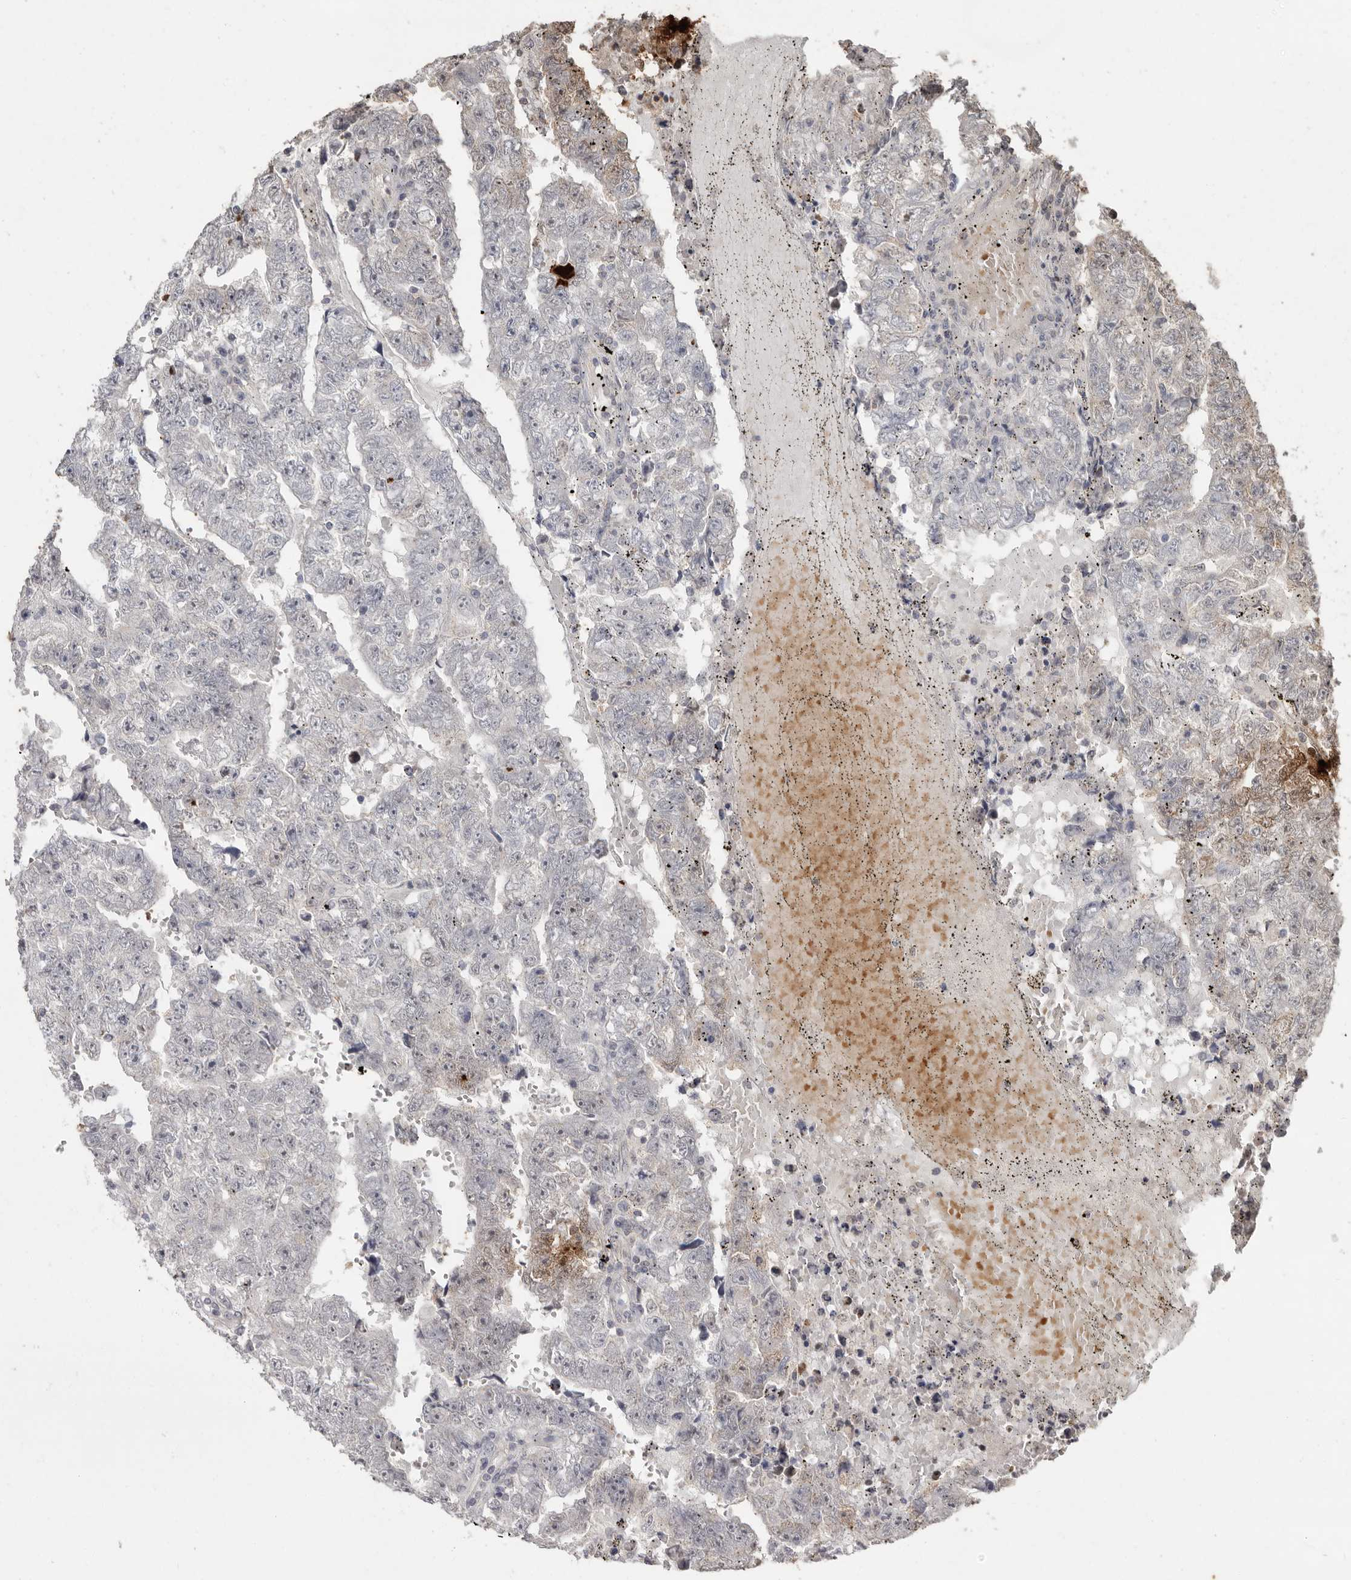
{"staining": {"intensity": "negative", "quantity": "none", "location": "none"}, "tissue": "testis cancer", "cell_type": "Tumor cells", "image_type": "cancer", "snomed": [{"axis": "morphology", "description": "Carcinoma, Embryonal, NOS"}, {"axis": "topography", "description": "Testis"}], "caption": "Image shows no significant protein expression in tumor cells of testis embryonal carcinoma.", "gene": "LINGO2", "patient": {"sex": "male", "age": 25}}